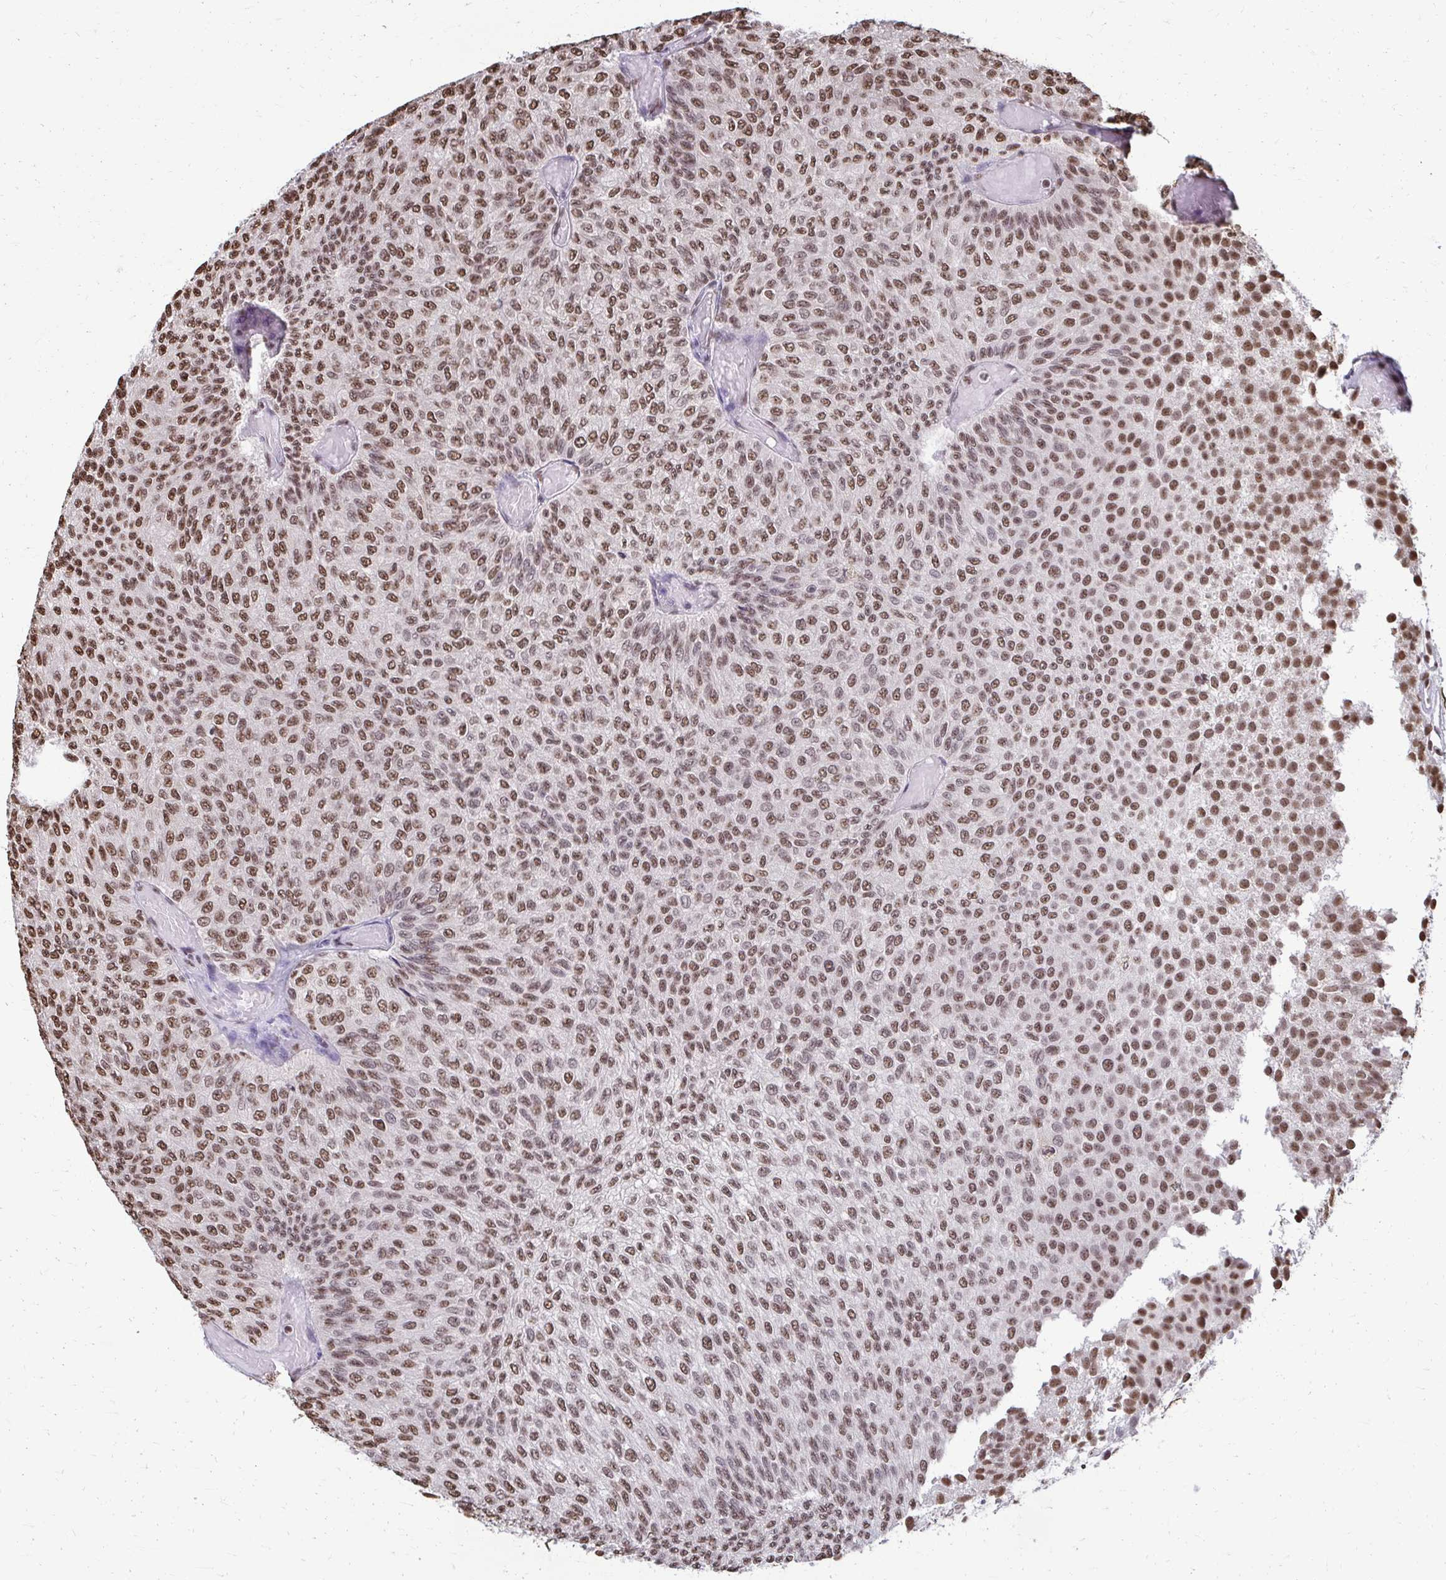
{"staining": {"intensity": "moderate", "quantity": ">75%", "location": "nuclear"}, "tissue": "urothelial cancer", "cell_type": "Tumor cells", "image_type": "cancer", "snomed": [{"axis": "morphology", "description": "Urothelial carcinoma, Low grade"}, {"axis": "topography", "description": "Urinary bladder"}], "caption": "An immunohistochemistry micrograph of tumor tissue is shown. Protein staining in brown highlights moderate nuclear positivity in urothelial cancer within tumor cells. (DAB = brown stain, brightfield microscopy at high magnification).", "gene": "SNRPA", "patient": {"sex": "male", "age": 78}}